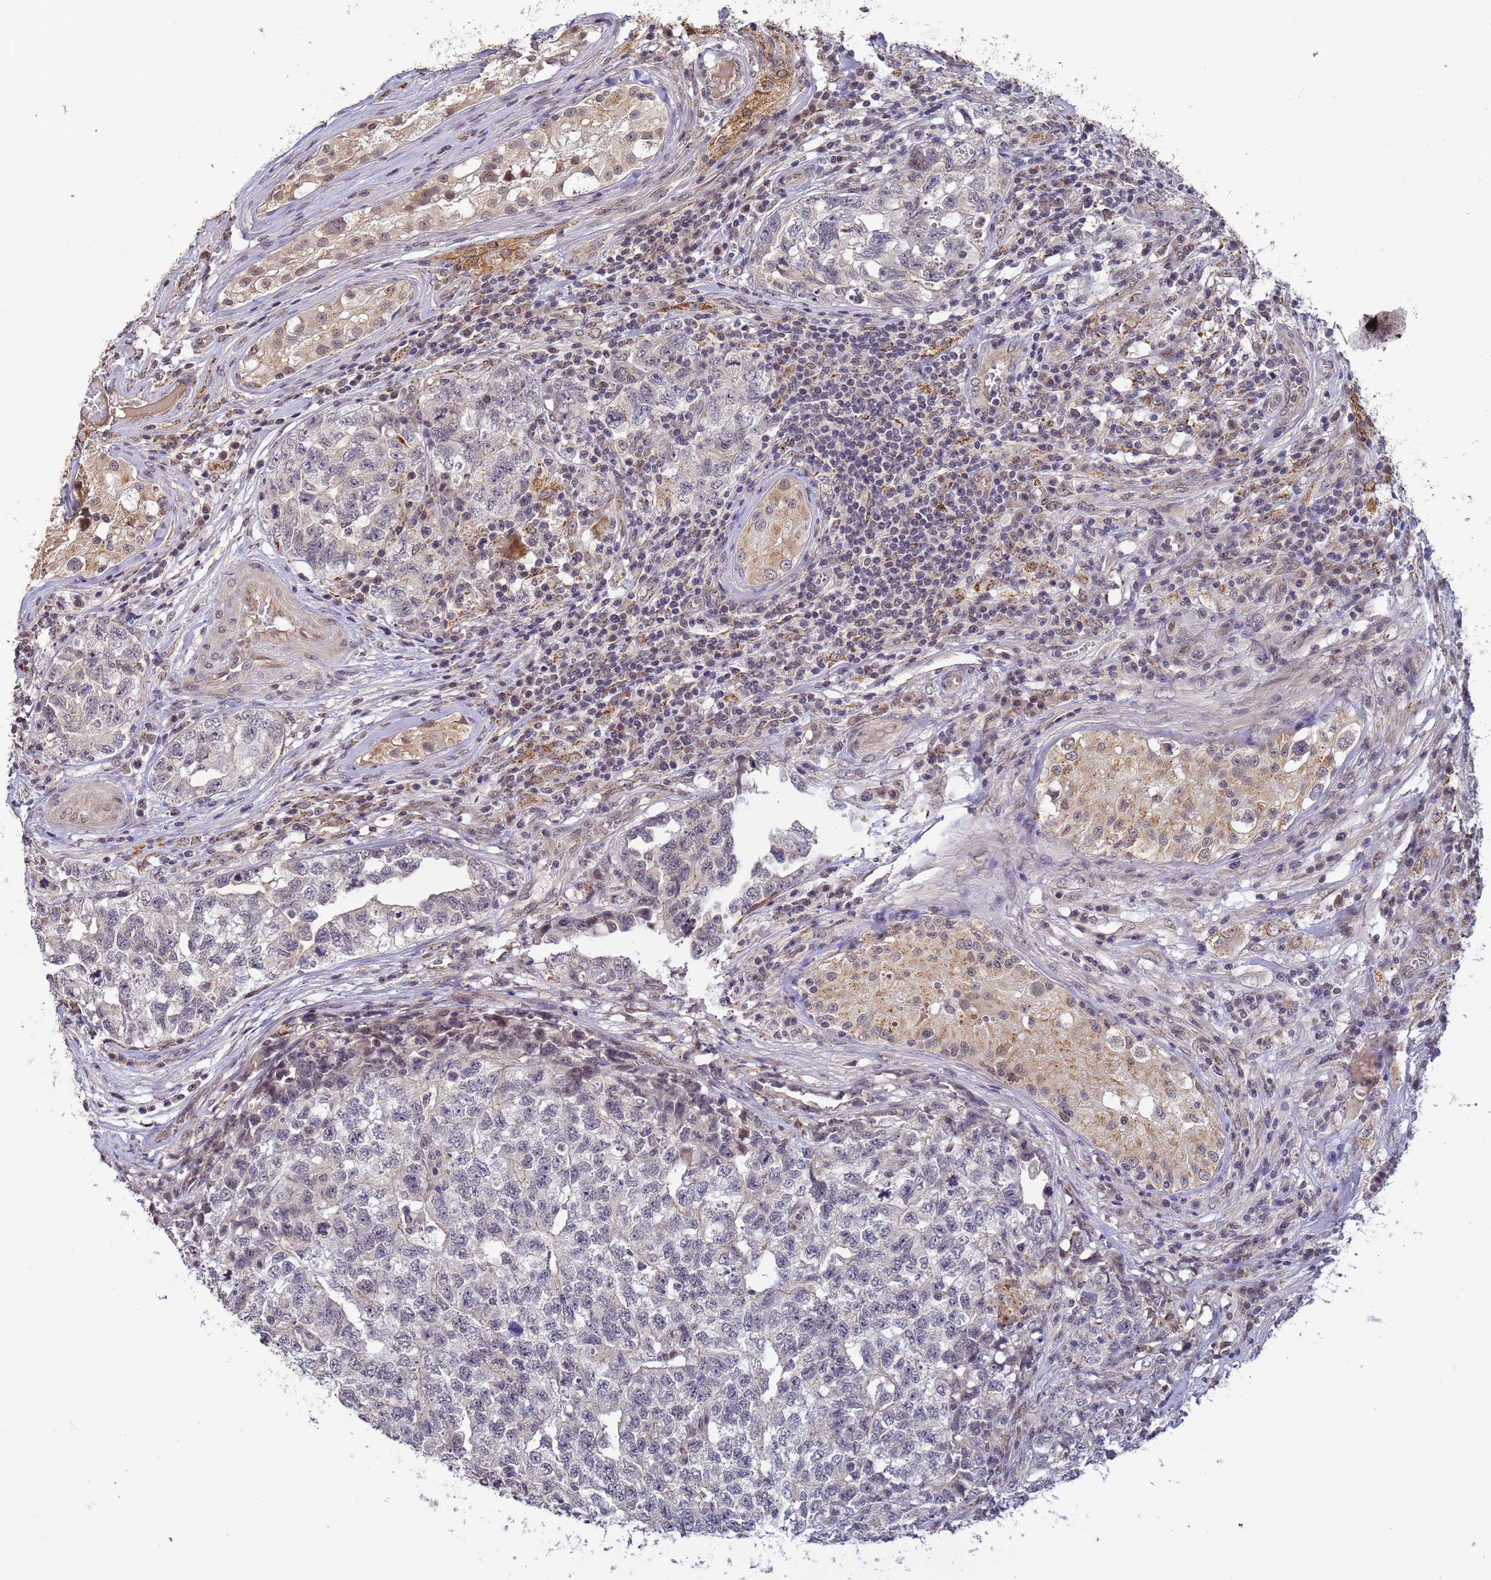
{"staining": {"intensity": "negative", "quantity": "none", "location": "none"}, "tissue": "testis cancer", "cell_type": "Tumor cells", "image_type": "cancer", "snomed": [{"axis": "morphology", "description": "Carcinoma, Embryonal, NOS"}, {"axis": "topography", "description": "Testis"}], "caption": "High power microscopy micrograph of an IHC micrograph of testis embryonal carcinoma, revealing no significant expression in tumor cells.", "gene": "MYL7", "patient": {"sex": "male", "age": 31}}